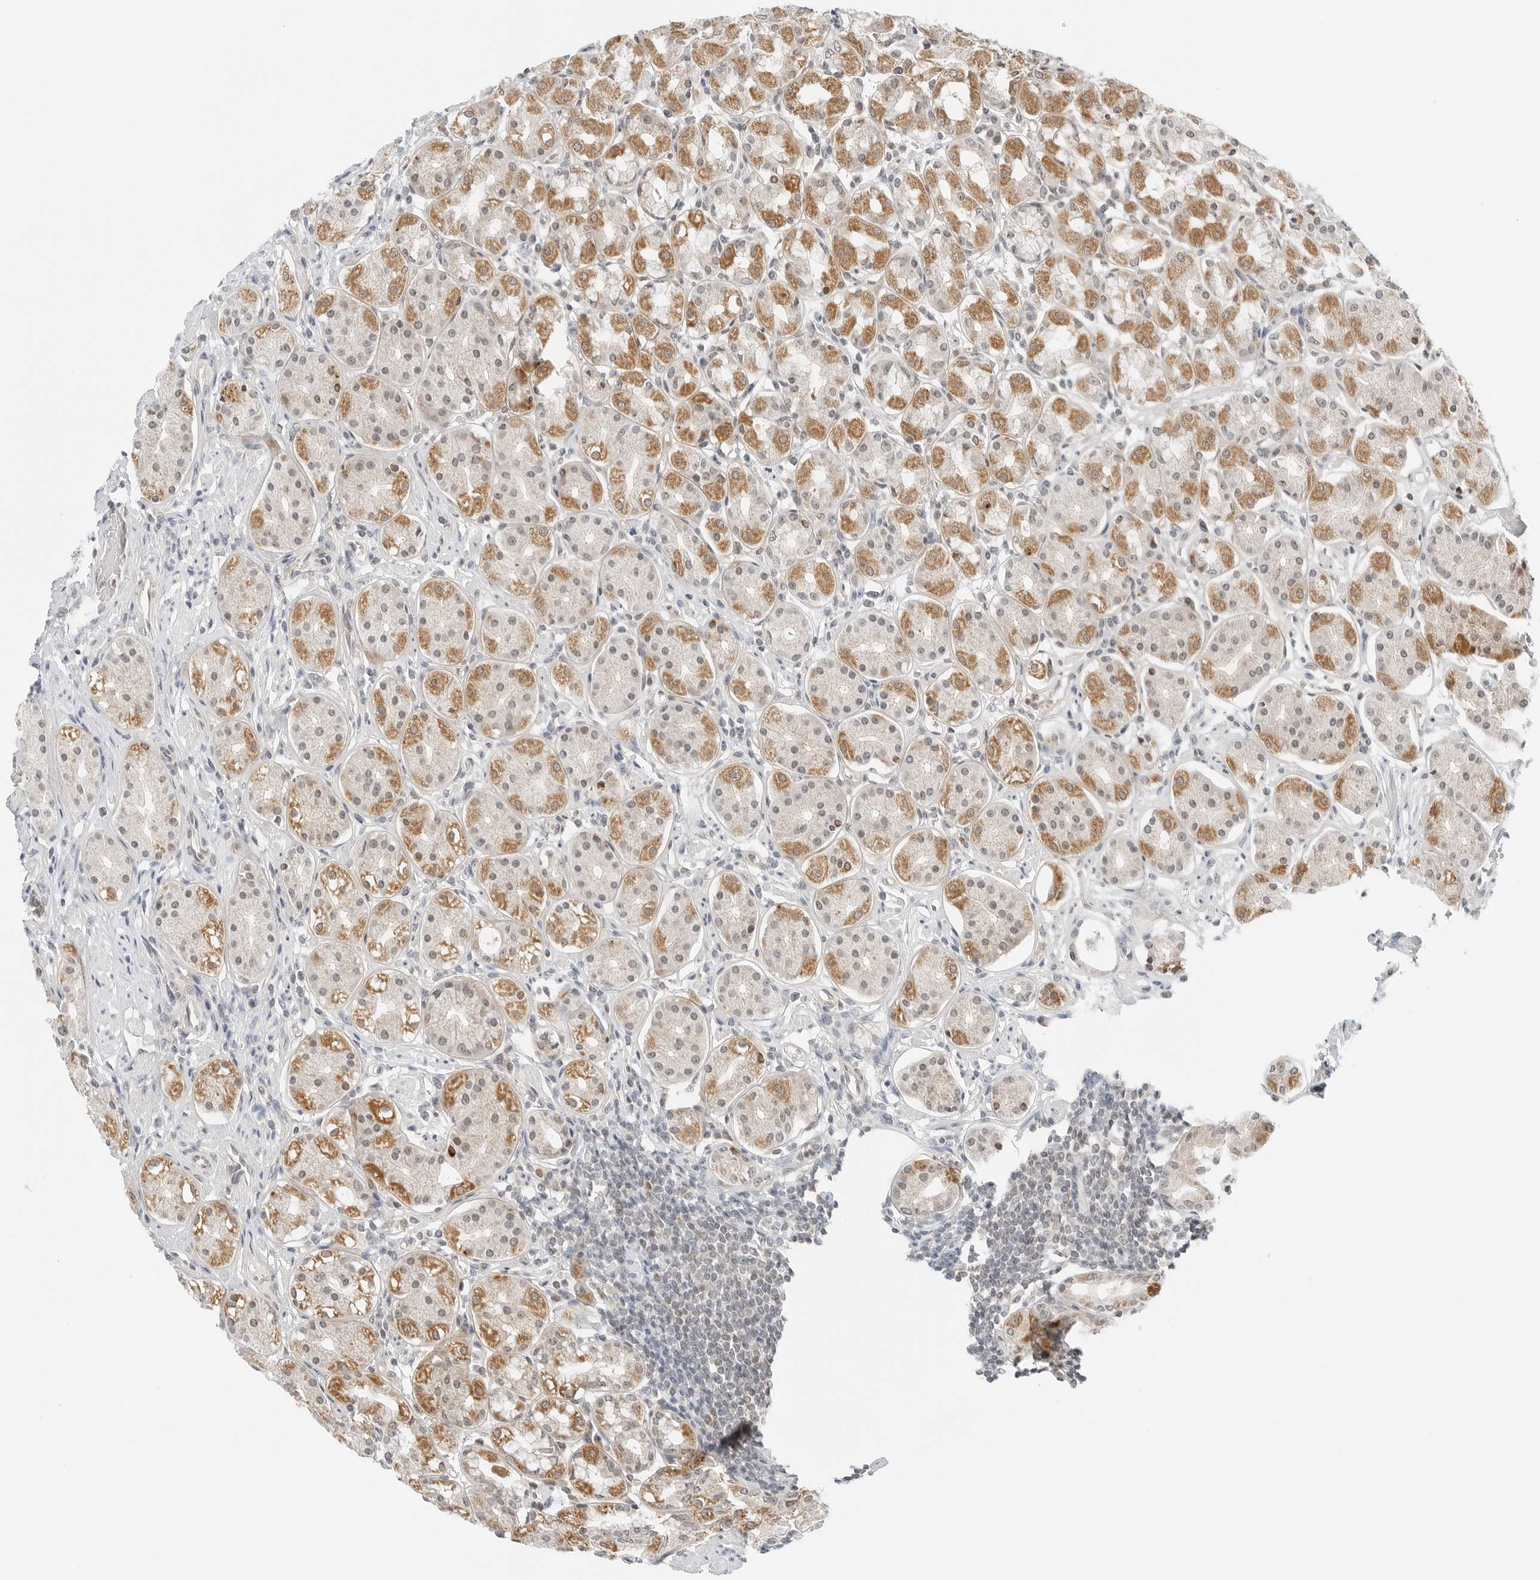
{"staining": {"intensity": "moderate", "quantity": ">75%", "location": "cytoplasmic/membranous"}, "tissue": "stomach", "cell_type": "Glandular cells", "image_type": "normal", "snomed": [{"axis": "morphology", "description": "Normal tissue, NOS"}, {"axis": "topography", "description": "Stomach"}, {"axis": "topography", "description": "Stomach, lower"}], "caption": "High-magnification brightfield microscopy of unremarkable stomach stained with DAB (brown) and counterstained with hematoxylin (blue). glandular cells exhibit moderate cytoplasmic/membranous staining is seen in approximately>75% of cells.", "gene": "IQCC", "patient": {"sex": "female", "age": 56}}